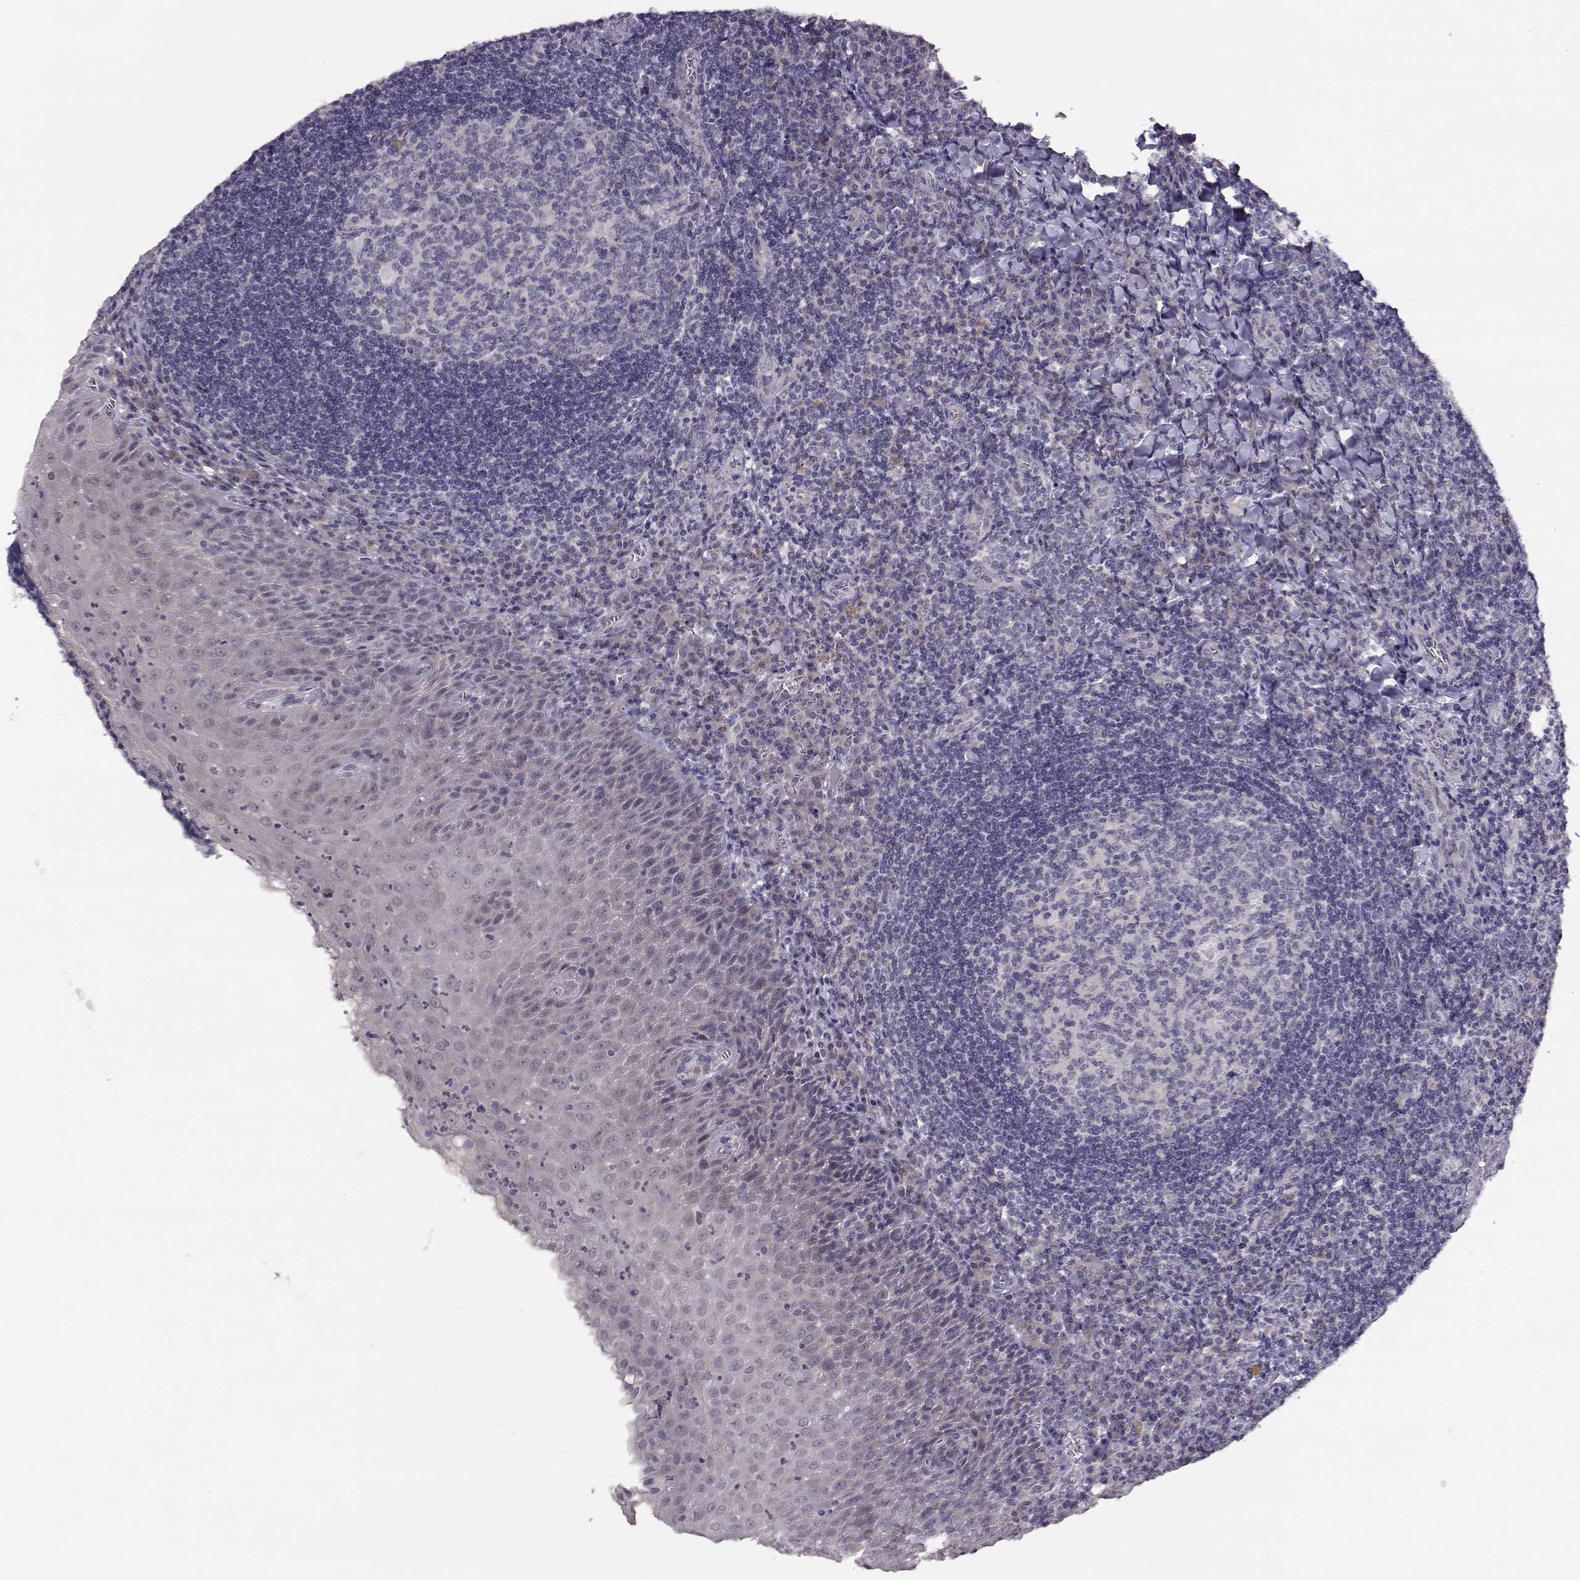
{"staining": {"intensity": "negative", "quantity": "none", "location": "none"}, "tissue": "tonsil", "cell_type": "Germinal center cells", "image_type": "normal", "snomed": [{"axis": "morphology", "description": "Normal tissue, NOS"}, {"axis": "morphology", "description": "Inflammation, NOS"}, {"axis": "topography", "description": "Tonsil"}], "caption": "This is a photomicrograph of immunohistochemistry (IHC) staining of normal tonsil, which shows no staining in germinal center cells. (DAB (3,3'-diaminobenzidine) immunohistochemistry (IHC) with hematoxylin counter stain).", "gene": "RHOXF2", "patient": {"sex": "female", "age": 31}}